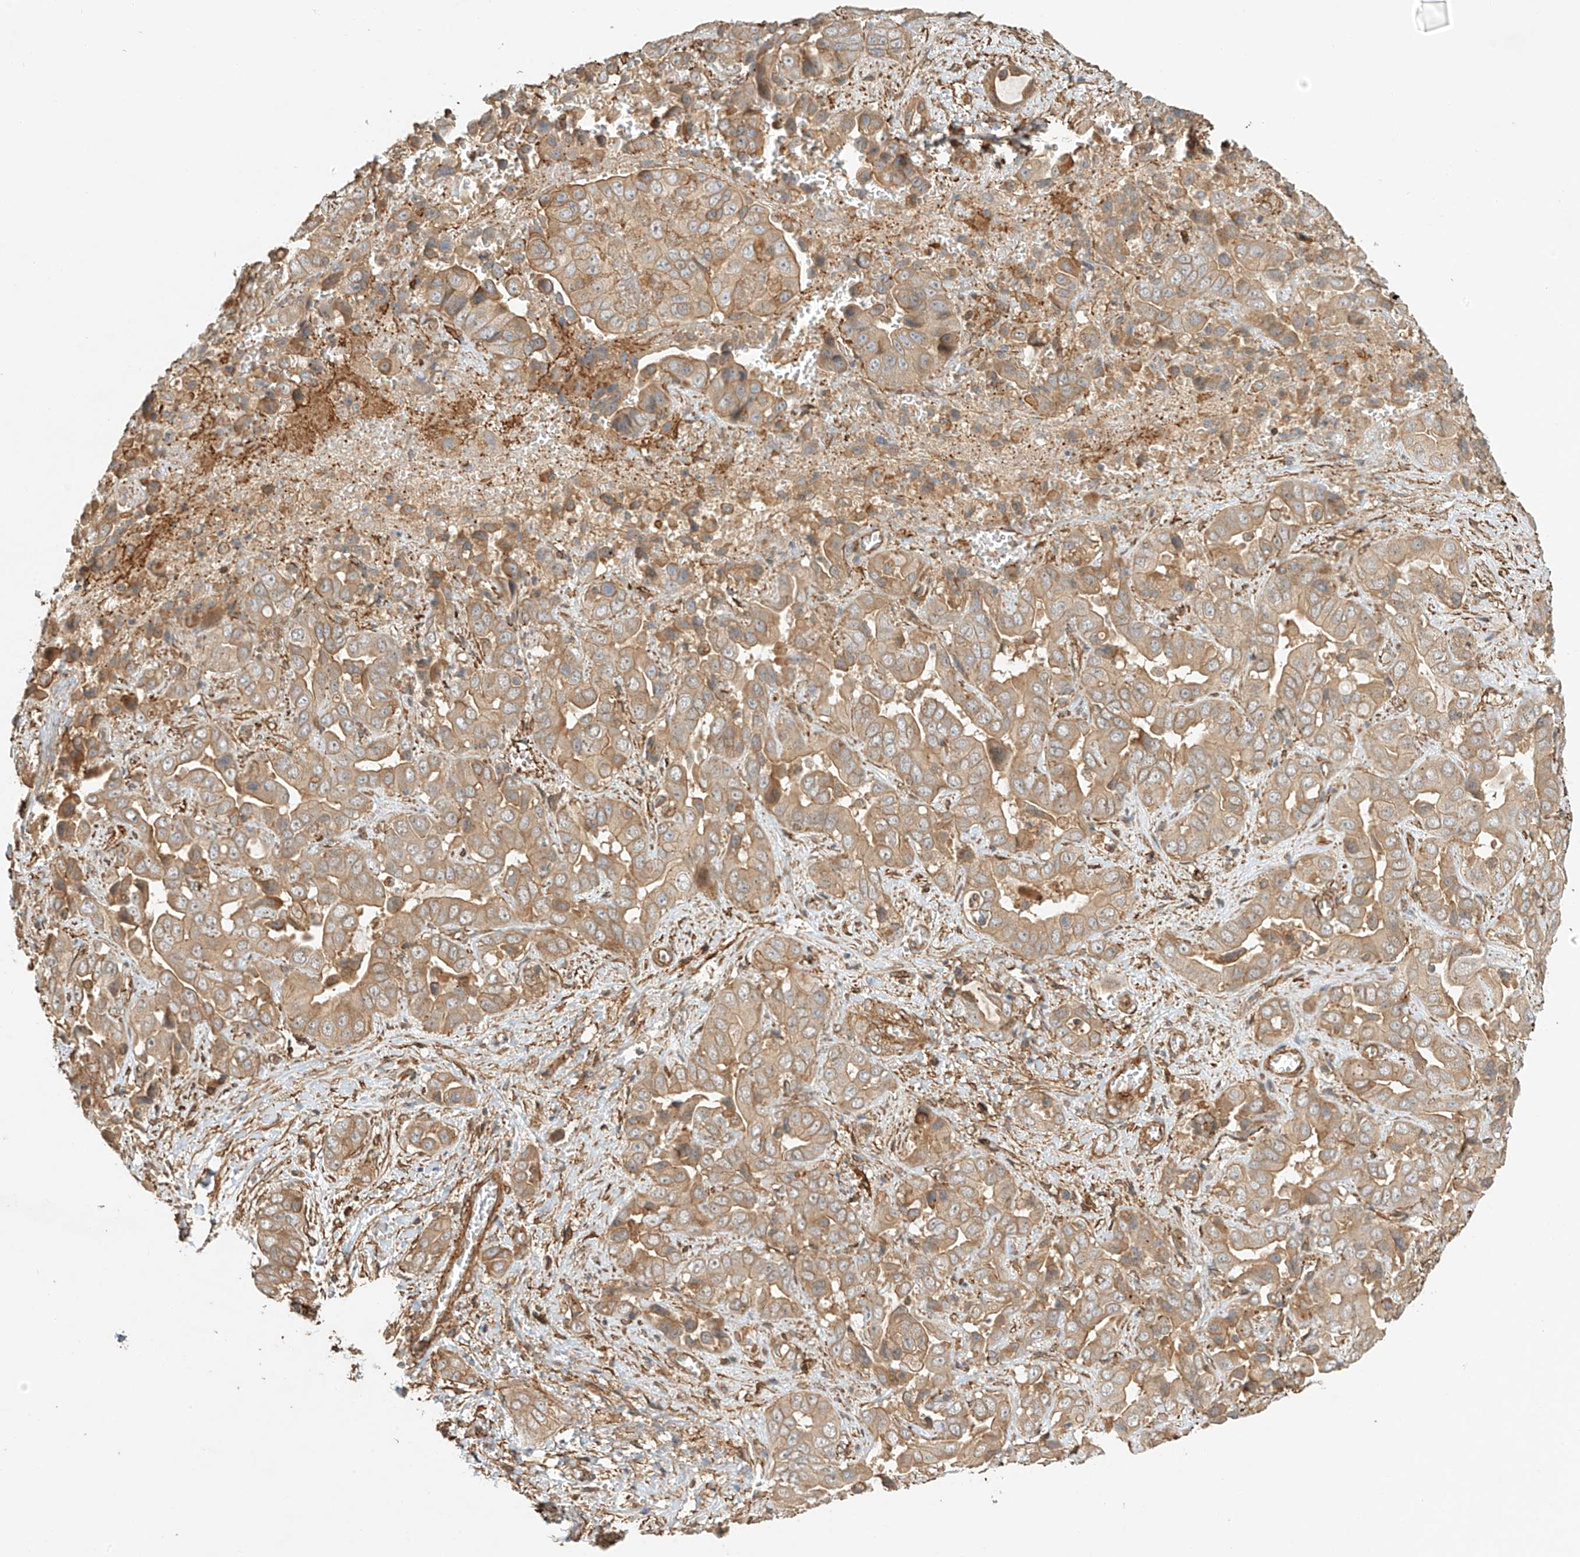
{"staining": {"intensity": "moderate", "quantity": ">75%", "location": "cytoplasmic/membranous"}, "tissue": "liver cancer", "cell_type": "Tumor cells", "image_type": "cancer", "snomed": [{"axis": "morphology", "description": "Cholangiocarcinoma"}, {"axis": "topography", "description": "Liver"}], "caption": "Liver cancer tissue displays moderate cytoplasmic/membranous expression in about >75% of tumor cells, visualized by immunohistochemistry.", "gene": "CSMD3", "patient": {"sex": "female", "age": 52}}